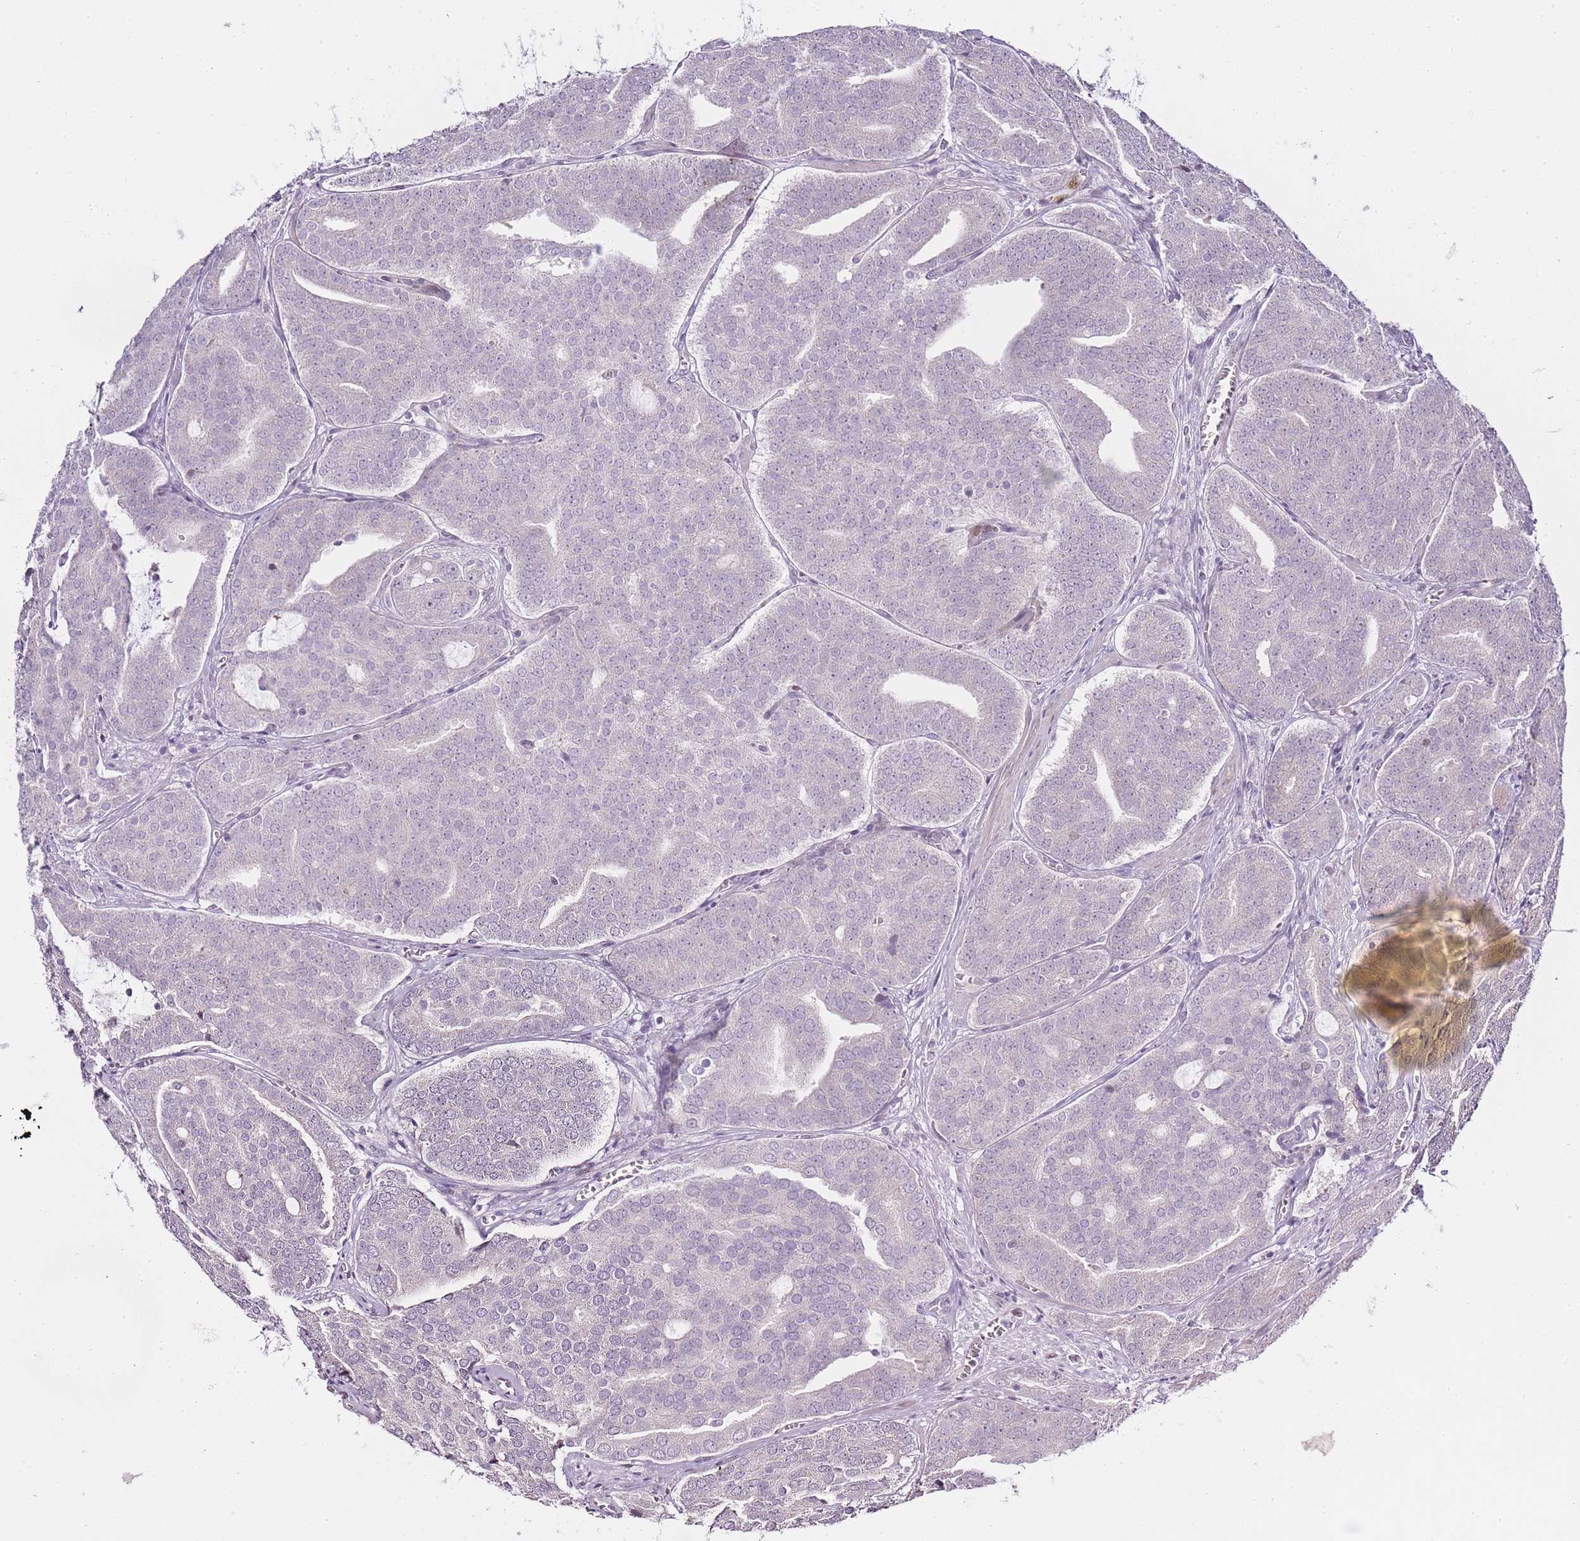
{"staining": {"intensity": "negative", "quantity": "none", "location": "none"}, "tissue": "prostate cancer", "cell_type": "Tumor cells", "image_type": "cancer", "snomed": [{"axis": "morphology", "description": "Adenocarcinoma, High grade"}, {"axis": "topography", "description": "Prostate"}], "caption": "The IHC histopathology image has no significant positivity in tumor cells of prostate cancer (high-grade adenocarcinoma) tissue.", "gene": "OGG1", "patient": {"sex": "male", "age": 55}}